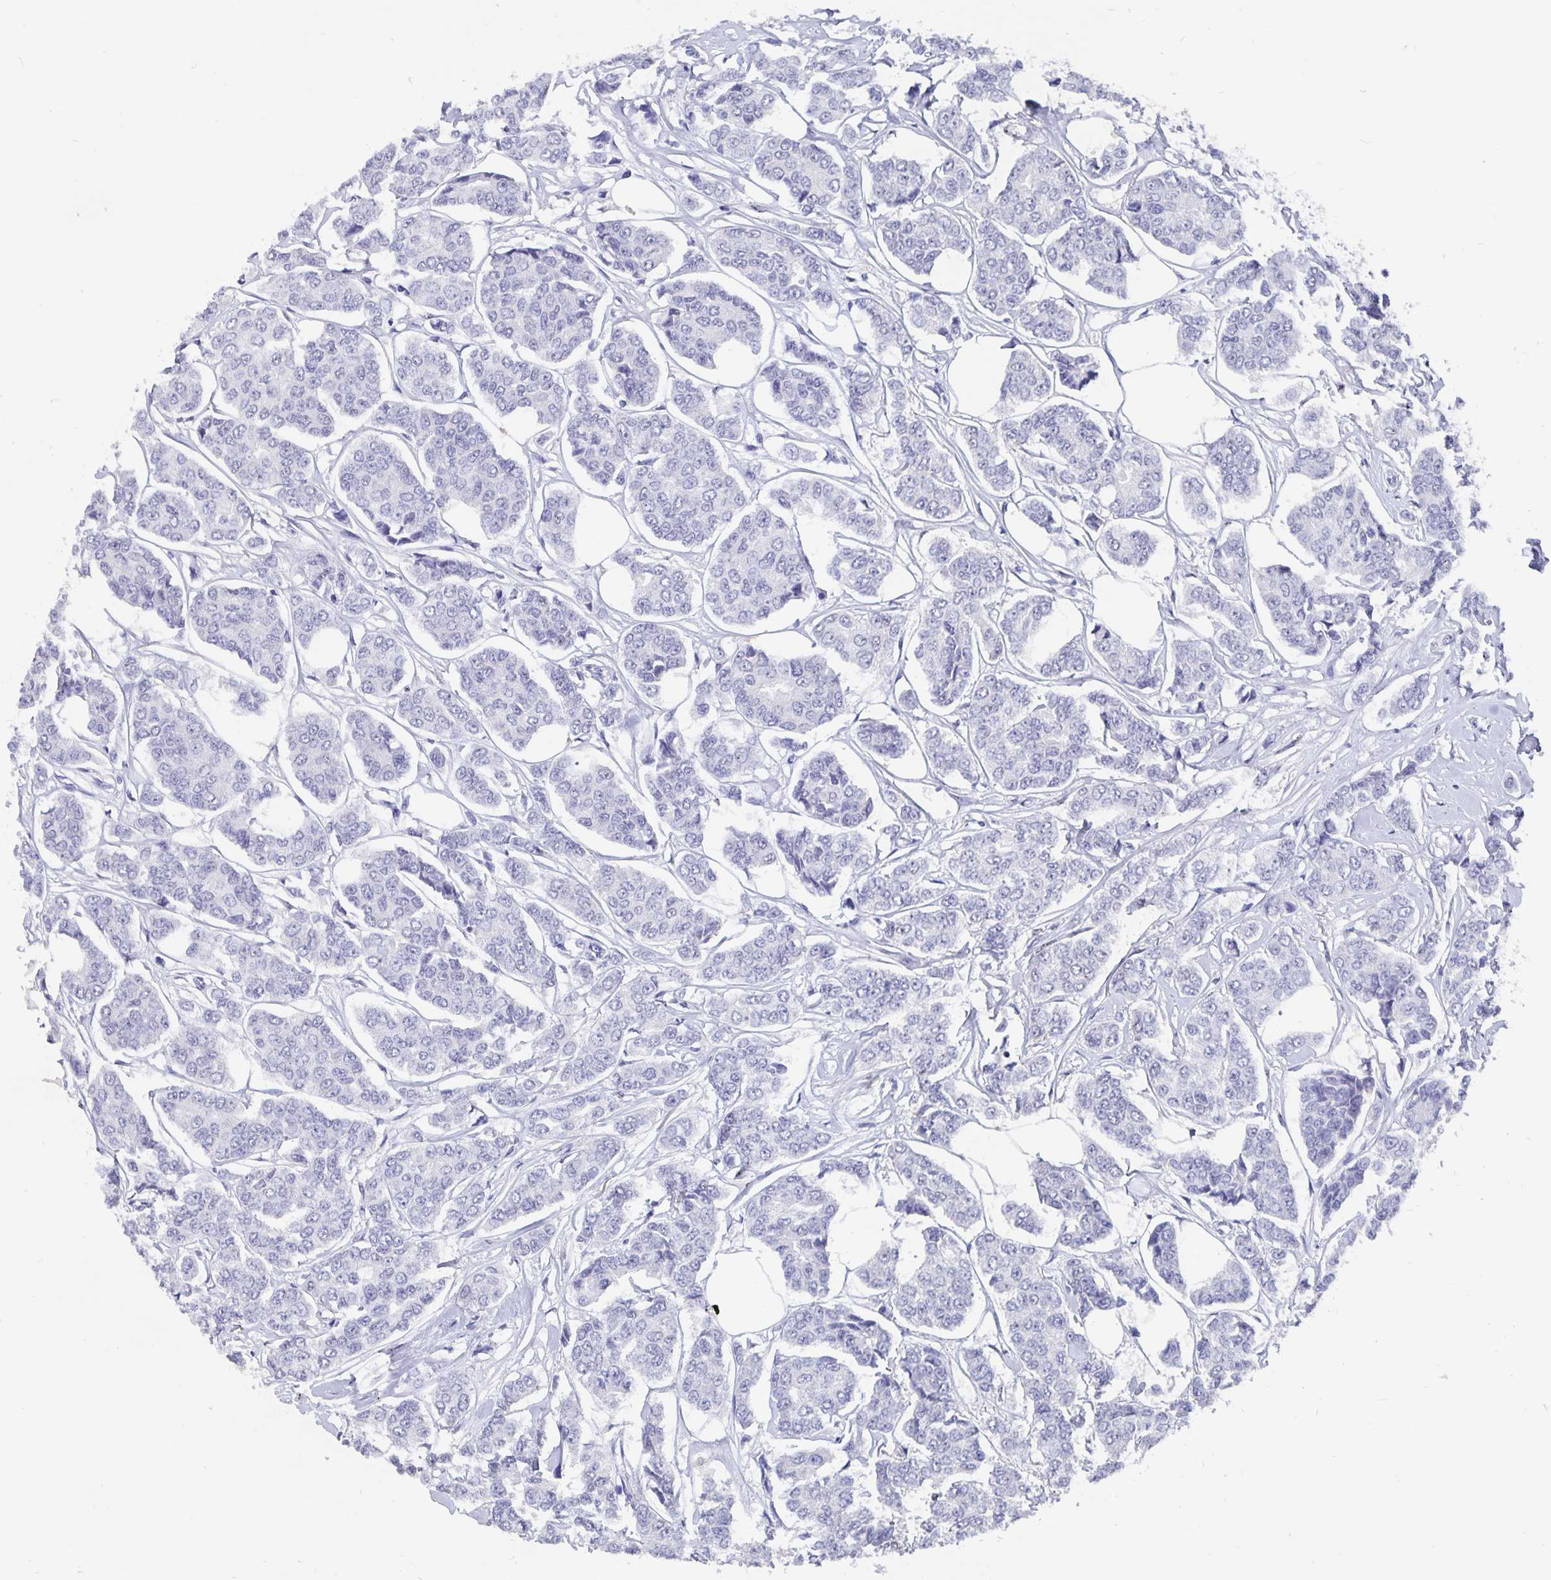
{"staining": {"intensity": "negative", "quantity": "none", "location": "none"}, "tissue": "breast cancer", "cell_type": "Tumor cells", "image_type": "cancer", "snomed": [{"axis": "morphology", "description": "Duct carcinoma"}, {"axis": "topography", "description": "Breast"}], "caption": "The histopathology image displays no significant expression in tumor cells of infiltrating ductal carcinoma (breast).", "gene": "SMOC1", "patient": {"sex": "female", "age": 94}}